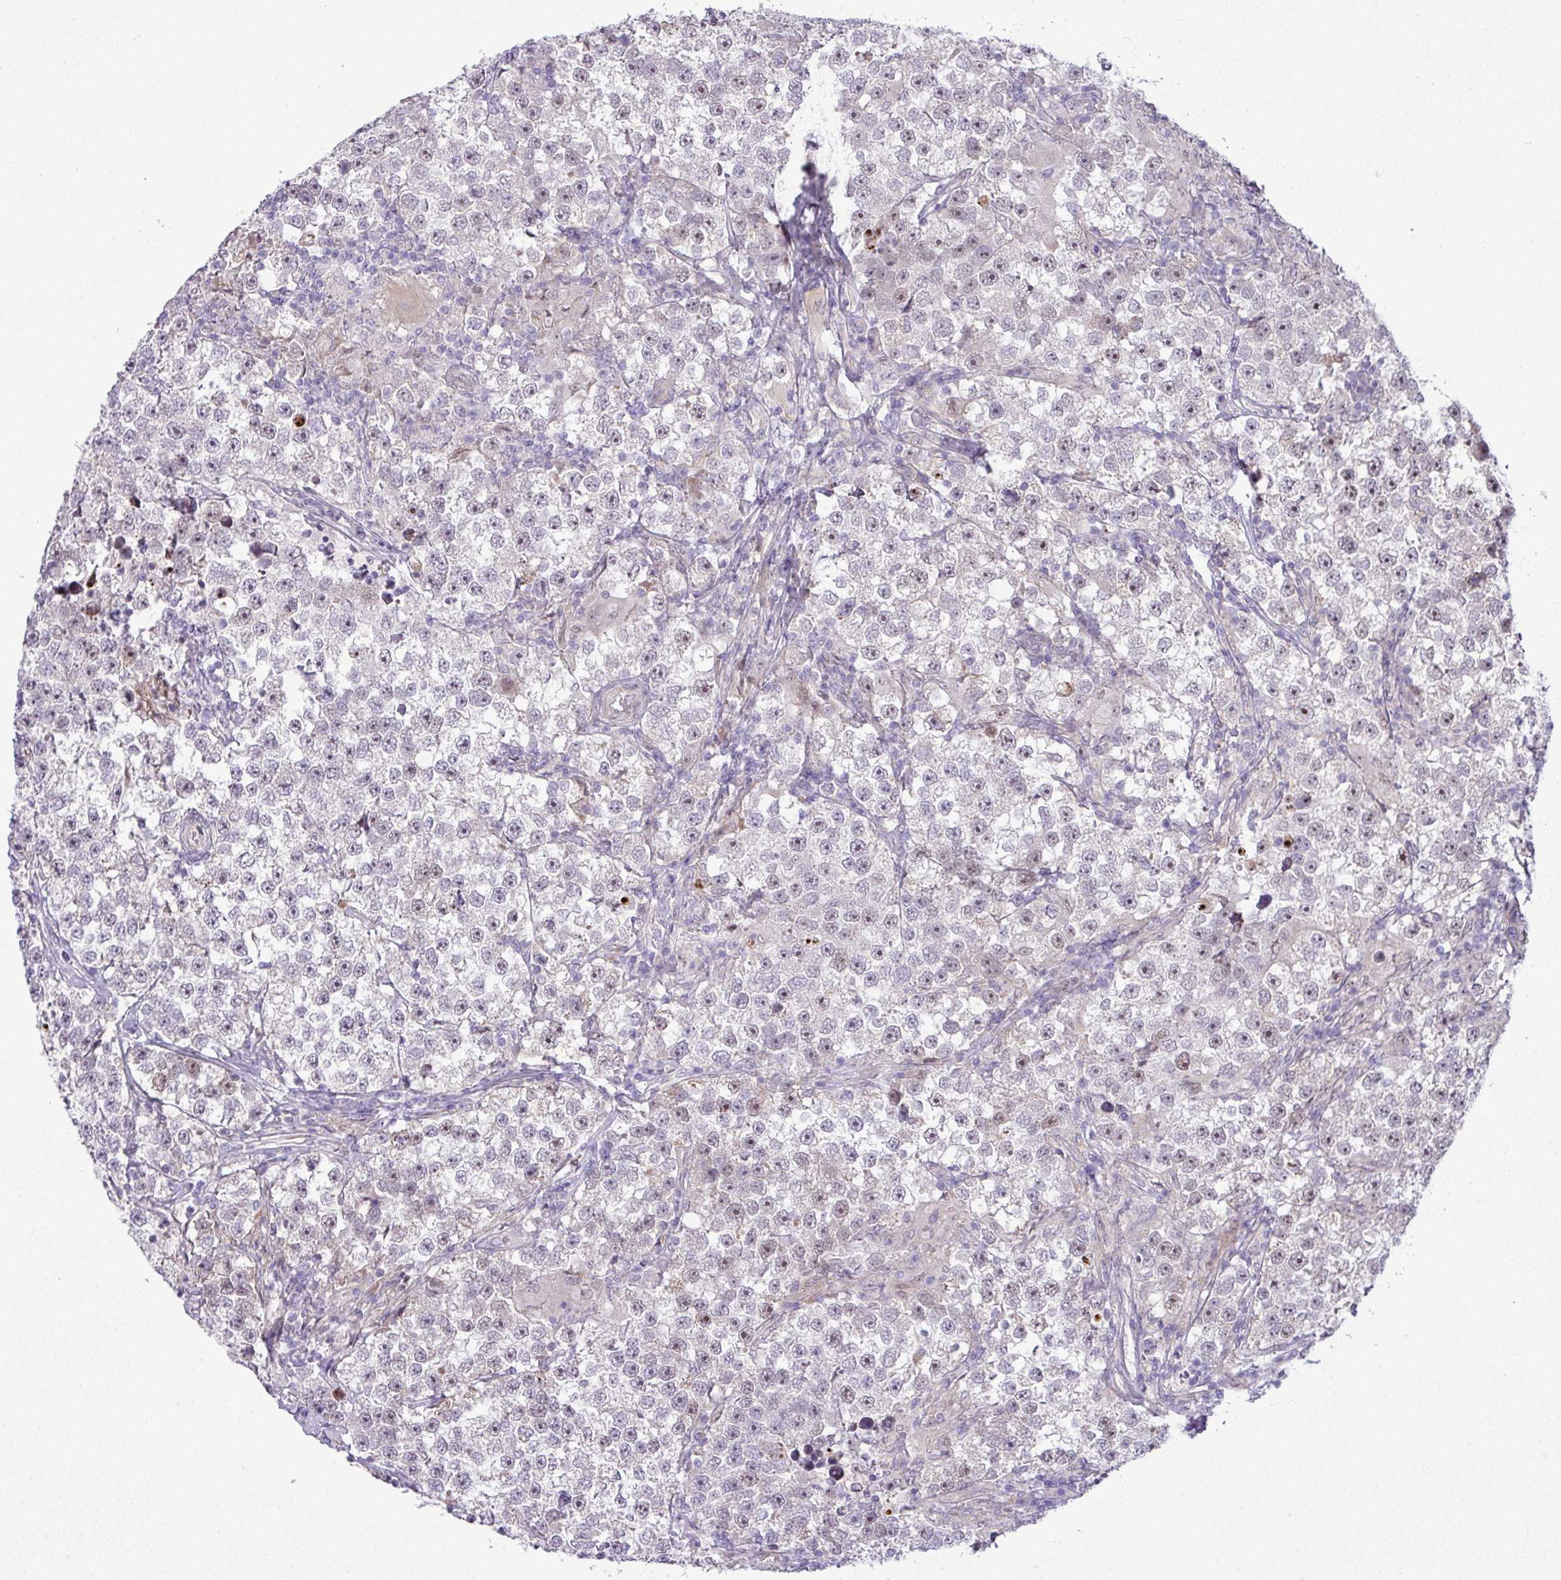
{"staining": {"intensity": "weak", "quantity": "<25%", "location": "nuclear"}, "tissue": "testis cancer", "cell_type": "Tumor cells", "image_type": "cancer", "snomed": [{"axis": "morphology", "description": "Seminoma, NOS"}, {"axis": "topography", "description": "Testis"}], "caption": "Protein analysis of testis cancer (seminoma) displays no significant positivity in tumor cells. (Brightfield microscopy of DAB immunohistochemistry at high magnification).", "gene": "MAK16", "patient": {"sex": "male", "age": 46}}